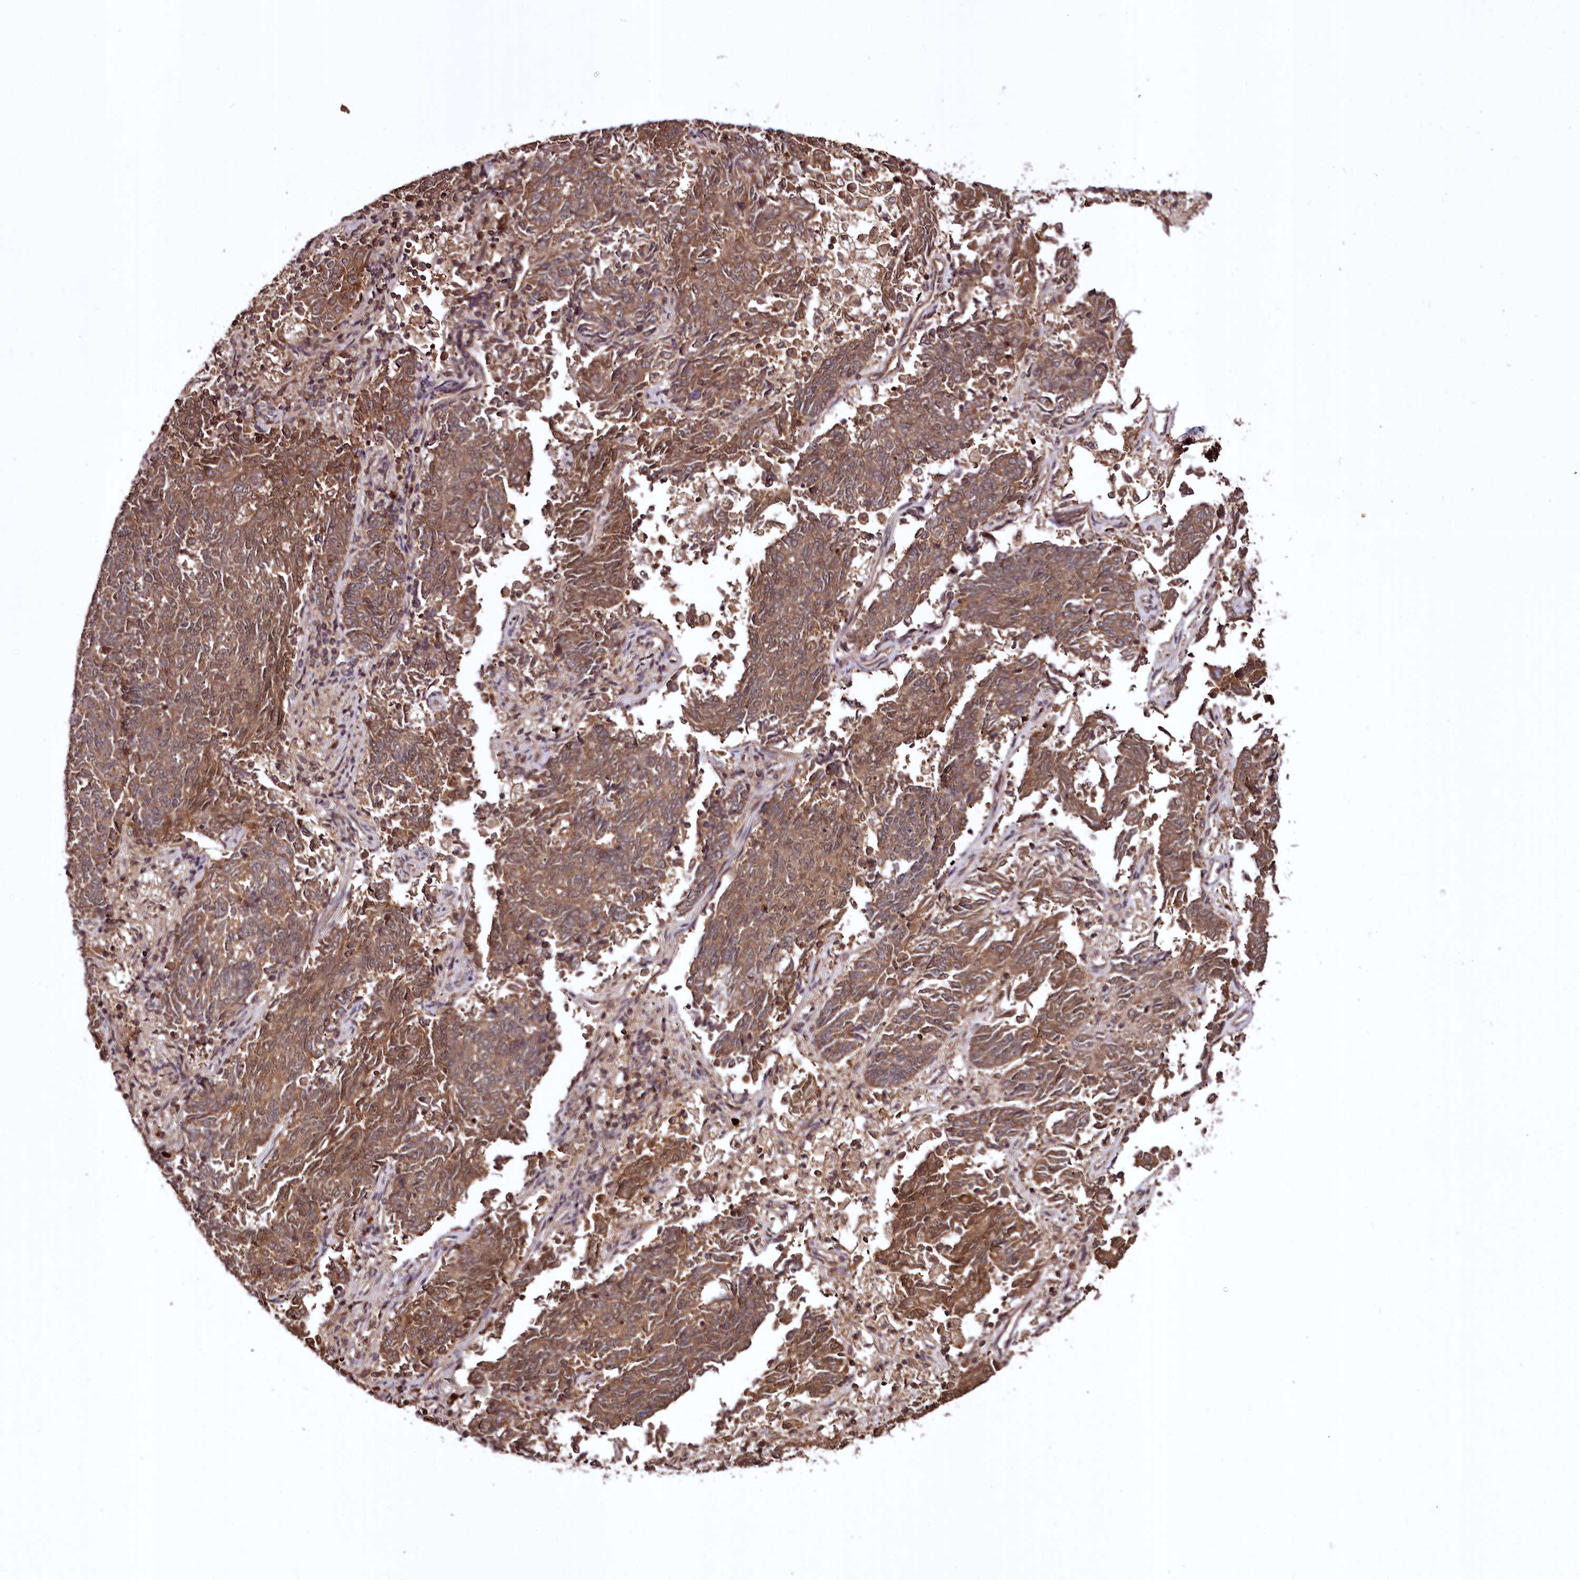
{"staining": {"intensity": "moderate", "quantity": ">75%", "location": "cytoplasmic/membranous"}, "tissue": "endometrial cancer", "cell_type": "Tumor cells", "image_type": "cancer", "snomed": [{"axis": "morphology", "description": "Adenocarcinoma, NOS"}, {"axis": "topography", "description": "Endometrium"}], "caption": "Brown immunohistochemical staining in endometrial cancer displays moderate cytoplasmic/membranous expression in approximately >75% of tumor cells.", "gene": "TTC12", "patient": {"sex": "female", "age": 80}}